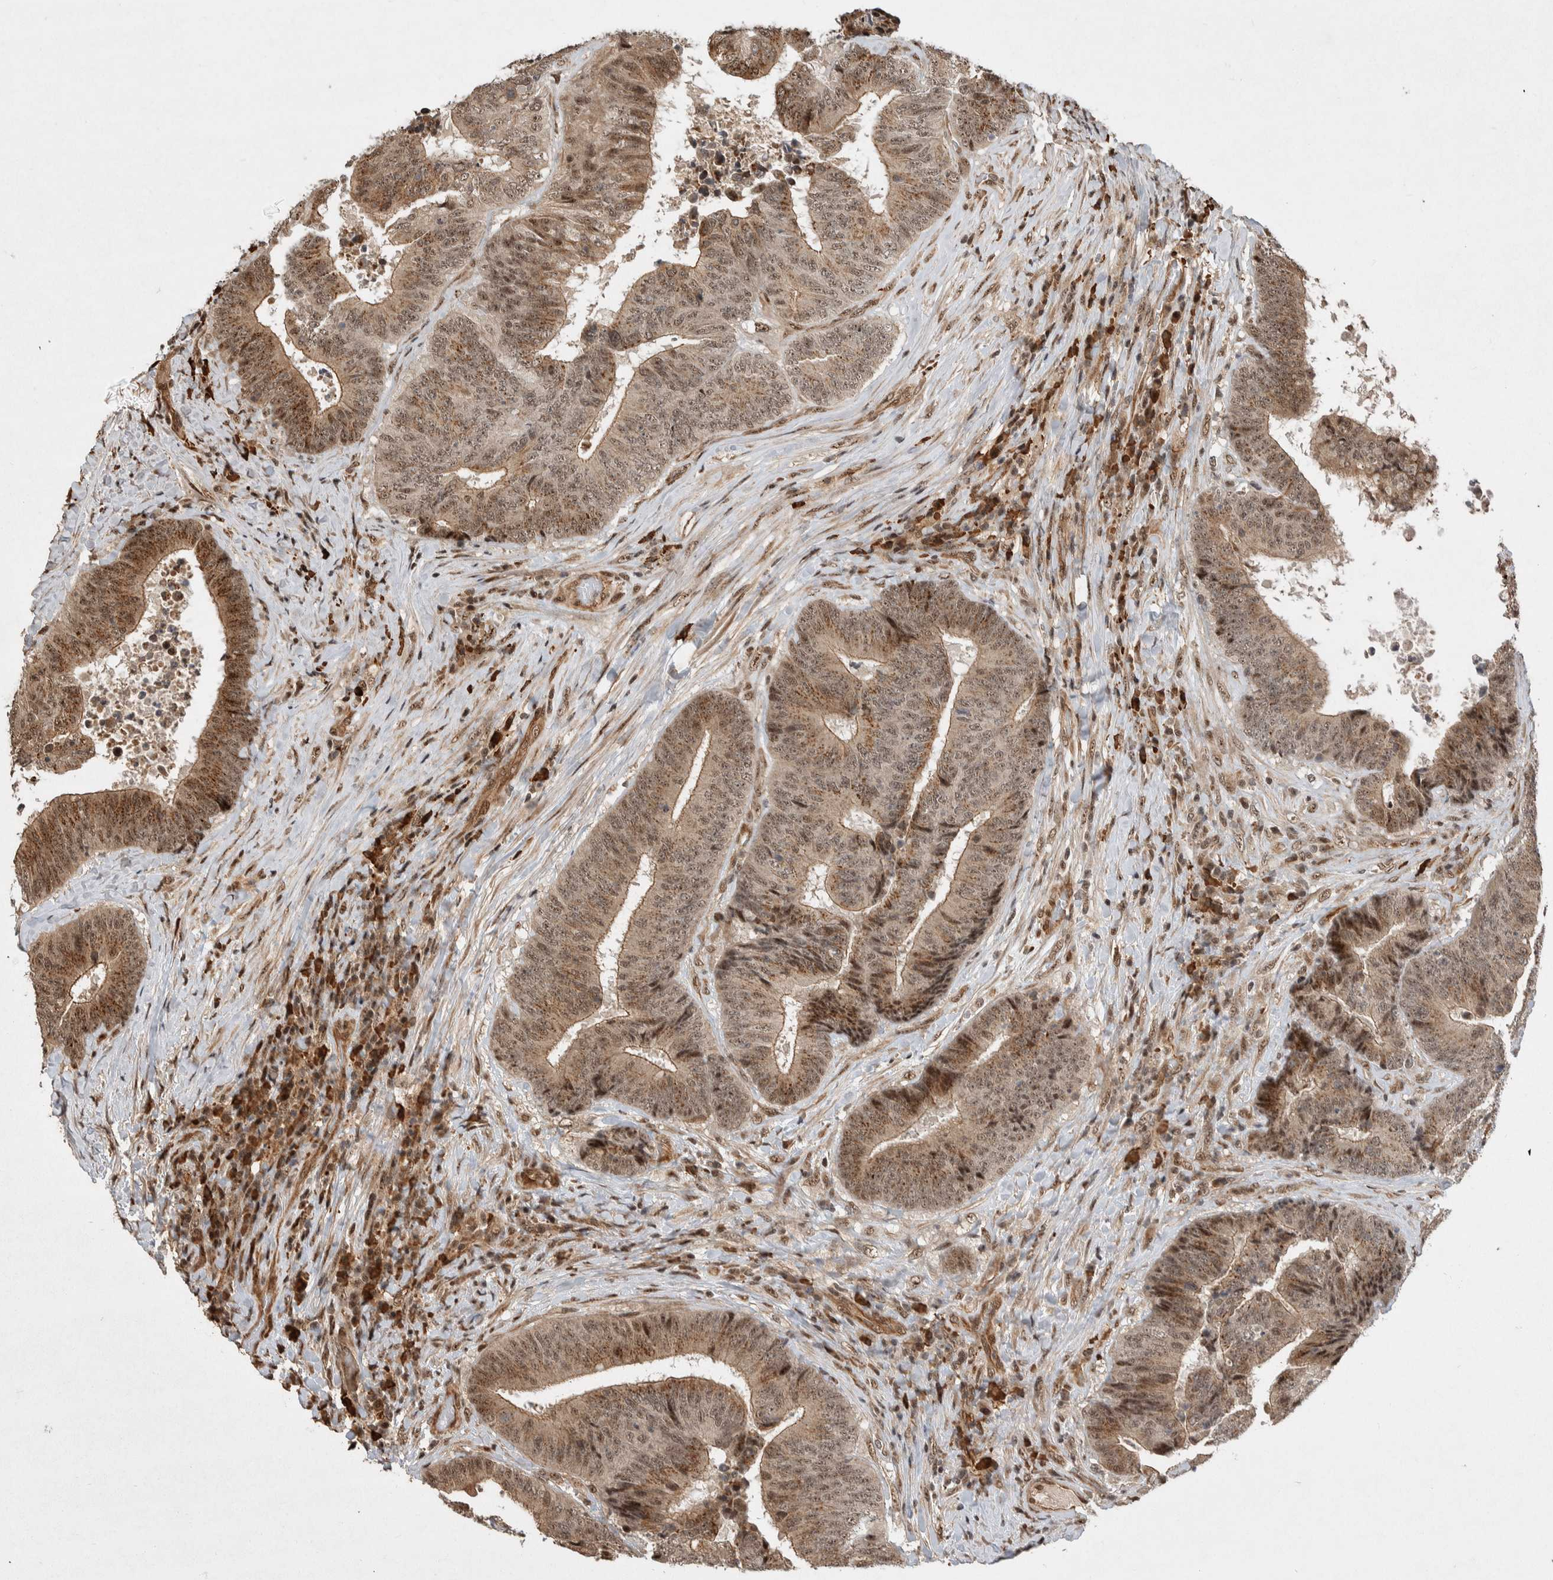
{"staining": {"intensity": "moderate", "quantity": ">75%", "location": "cytoplasmic/membranous,nuclear"}, "tissue": "colorectal cancer", "cell_type": "Tumor cells", "image_type": "cancer", "snomed": [{"axis": "morphology", "description": "Adenocarcinoma, NOS"}, {"axis": "topography", "description": "Rectum"}], "caption": "Protein expression analysis of colorectal cancer (adenocarcinoma) exhibits moderate cytoplasmic/membranous and nuclear positivity in about >75% of tumor cells. (Brightfield microscopy of DAB IHC at high magnification).", "gene": "TOR1B", "patient": {"sex": "male", "age": 72}}